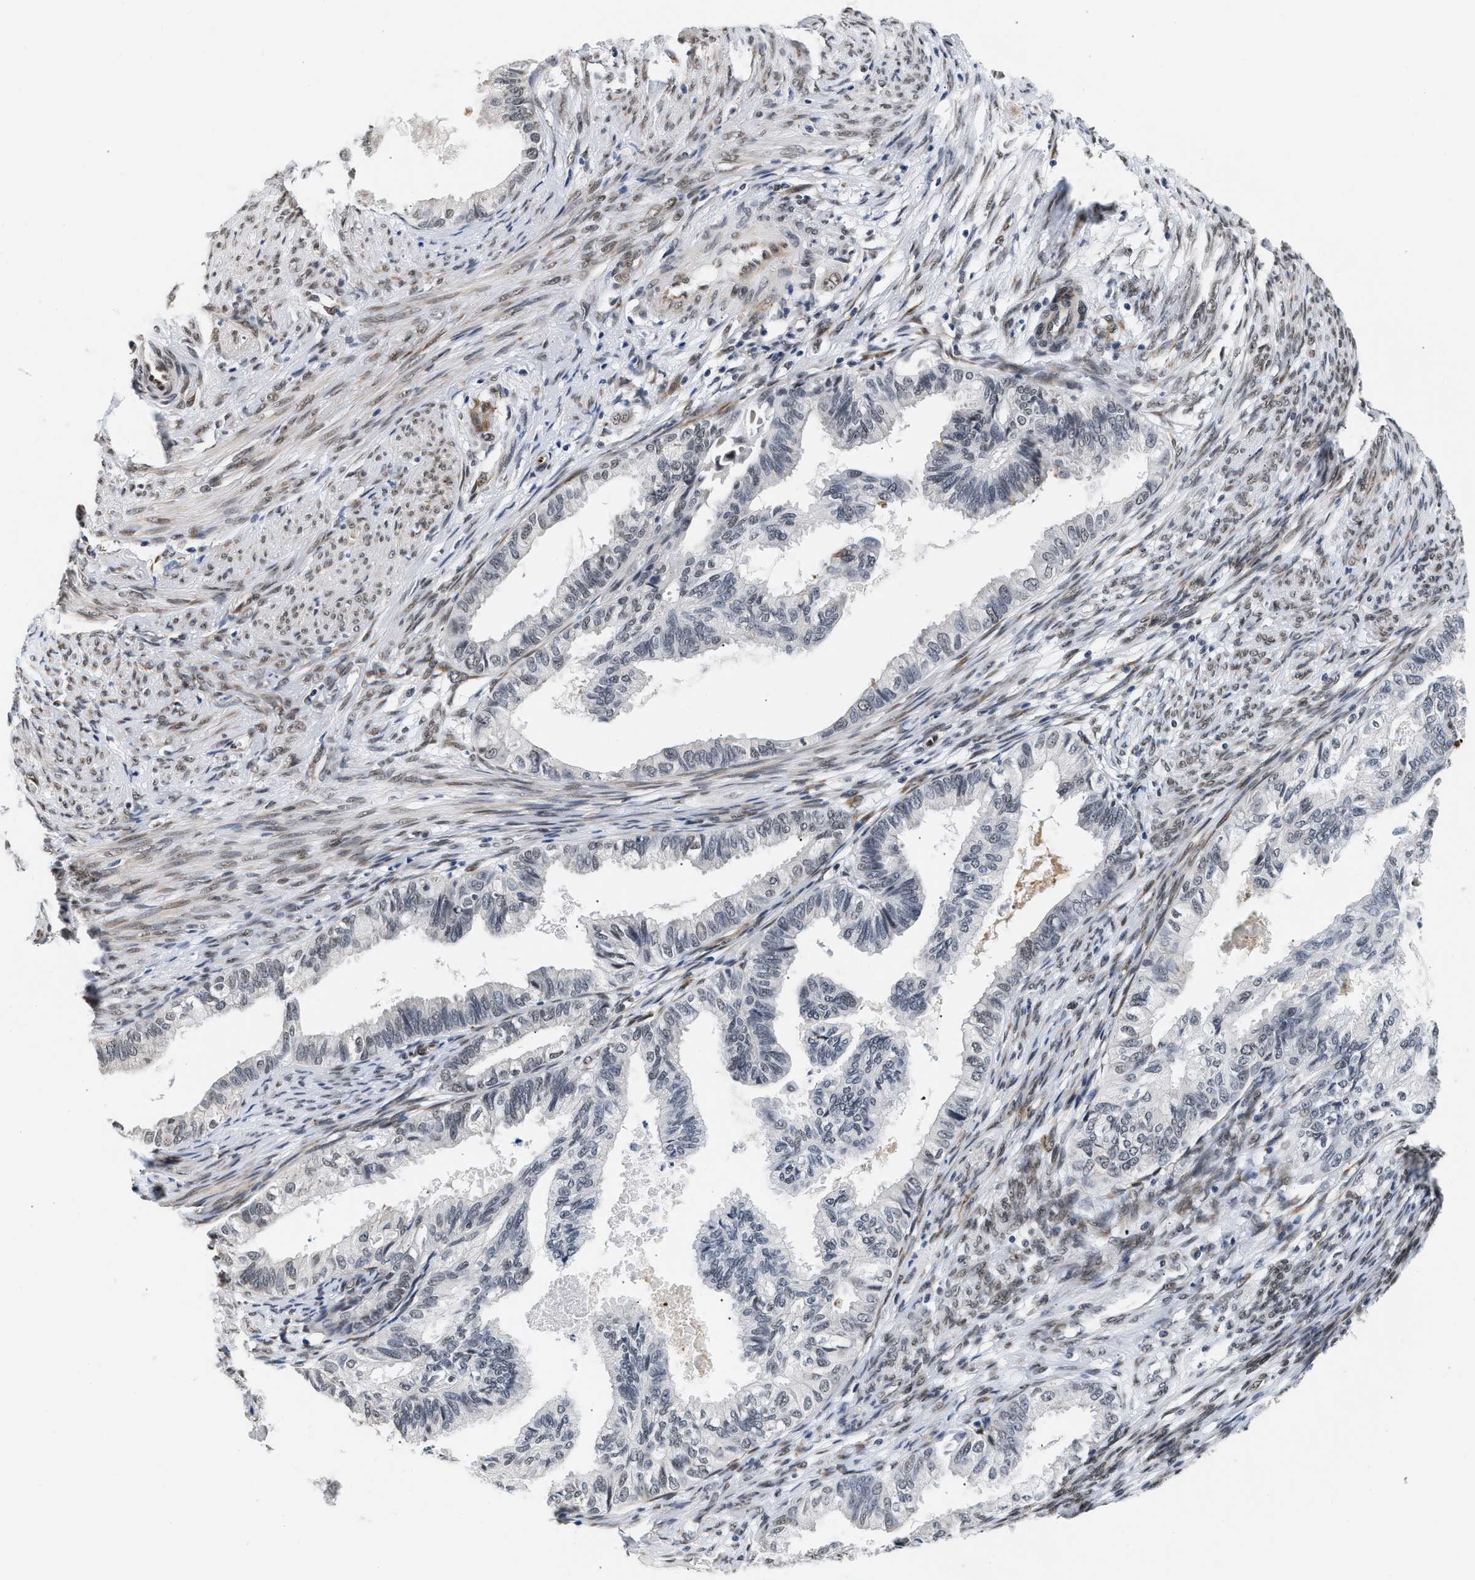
{"staining": {"intensity": "weak", "quantity": "<25%", "location": "nuclear"}, "tissue": "cervical cancer", "cell_type": "Tumor cells", "image_type": "cancer", "snomed": [{"axis": "morphology", "description": "Normal tissue, NOS"}, {"axis": "morphology", "description": "Adenocarcinoma, NOS"}, {"axis": "topography", "description": "Cervix"}, {"axis": "topography", "description": "Endometrium"}], "caption": "Protein analysis of cervical cancer (adenocarcinoma) exhibits no significant expression in tumor cells.", "gene": "THOC1", "patient": {"sex": "female", "age": 86}}